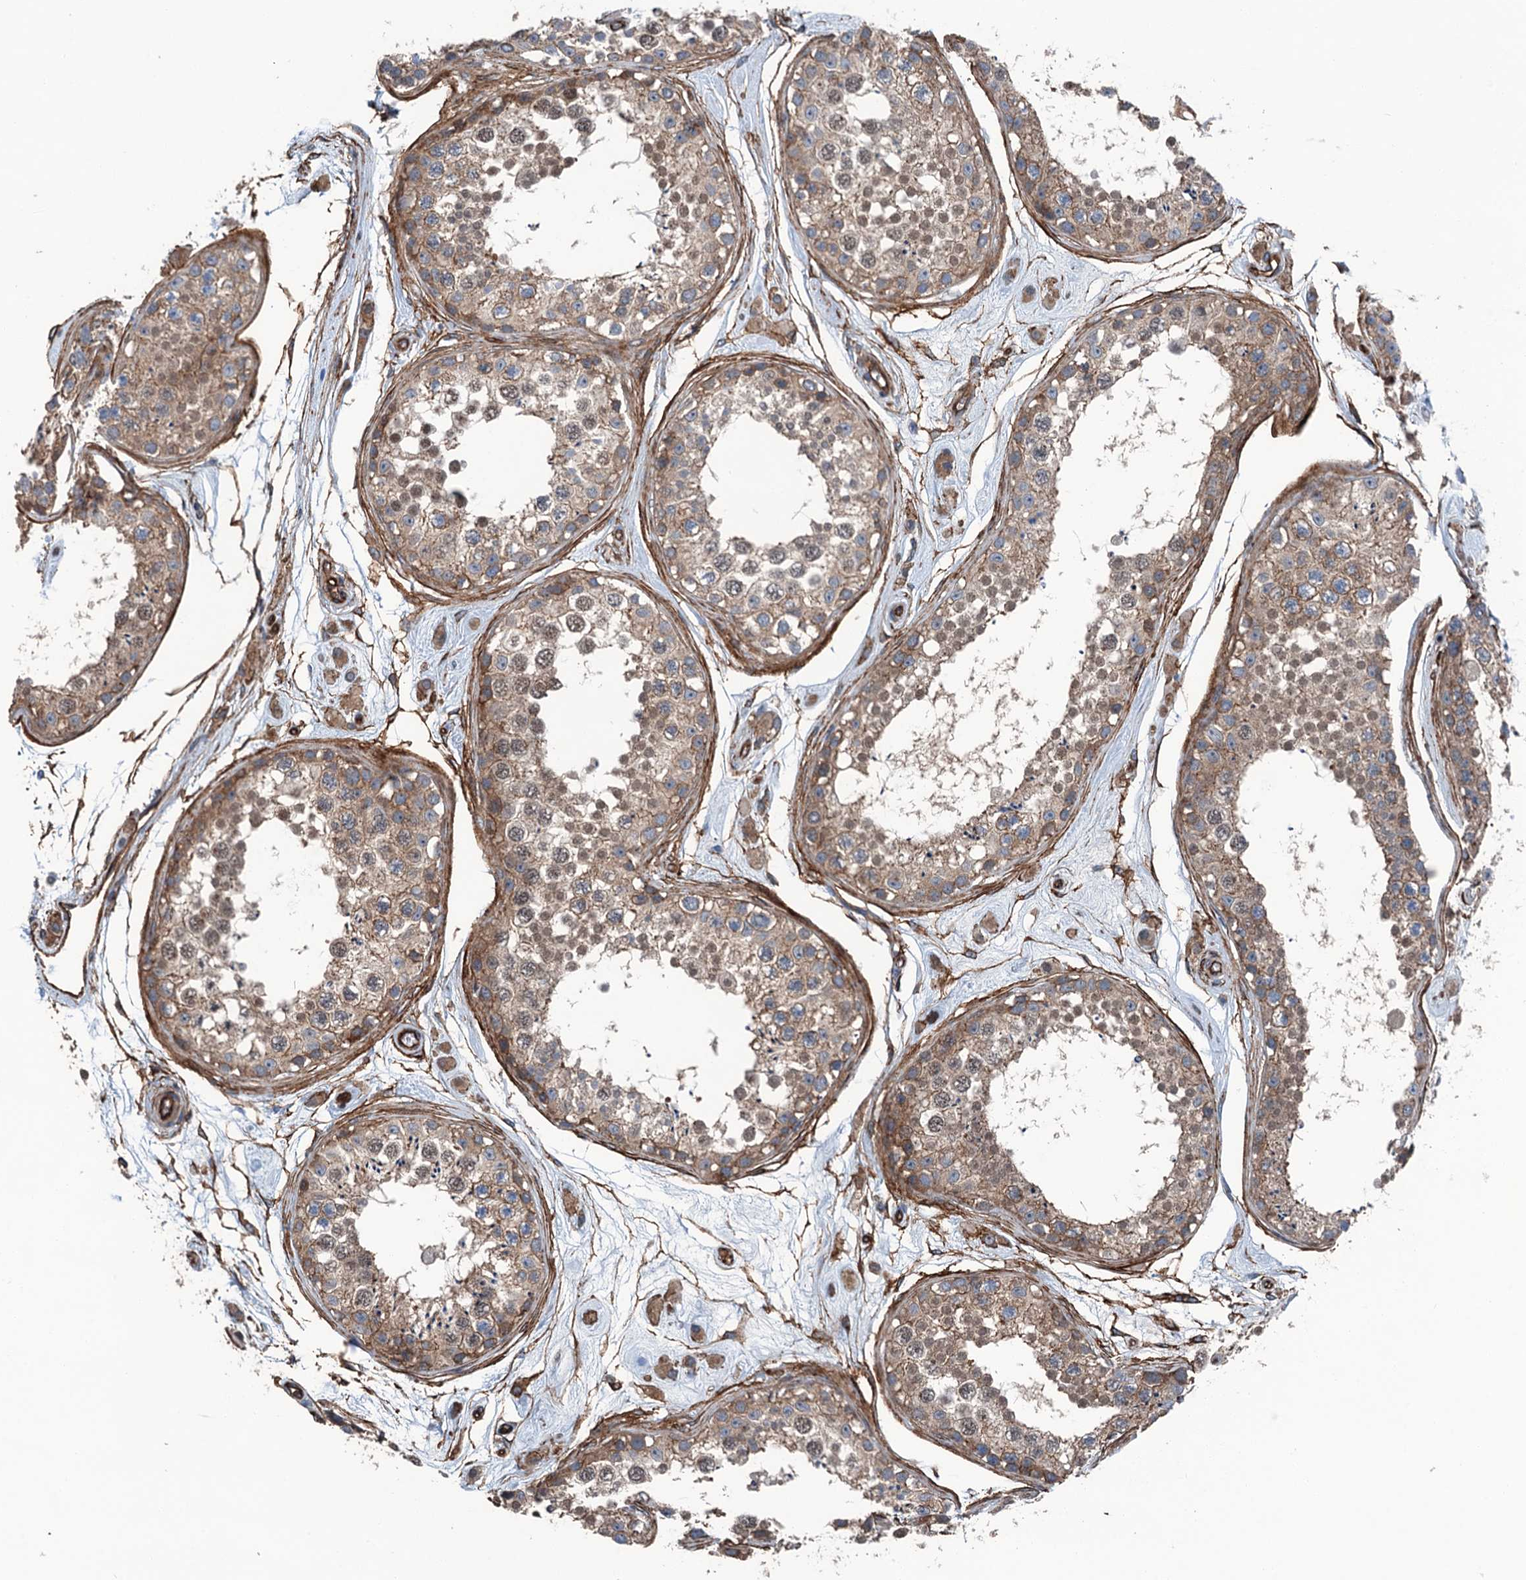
{"staining": {"intensity": "moderate", "quantity": ">75%", "location": "cytoplasmic/membranous,nuclear"}, "tissue": "testis", "cell_type": "Cells in seminiferous ducts", "image_type": "normal", "snomed": [{"axis": "morphology", "description": "Normal tissue, NOS"}, {"axis": "topography", "description": "Testis"}], "caption": "This micrograph shows immunohistochemistry (IHC) staining of benign testis, with medium moderate cytoplasmic/membranous,nuclear staining in about >75% of cells in seminiferous ducts.", "gene": "NMRAL1", "patient": {"sex": "male", "age": 25}}